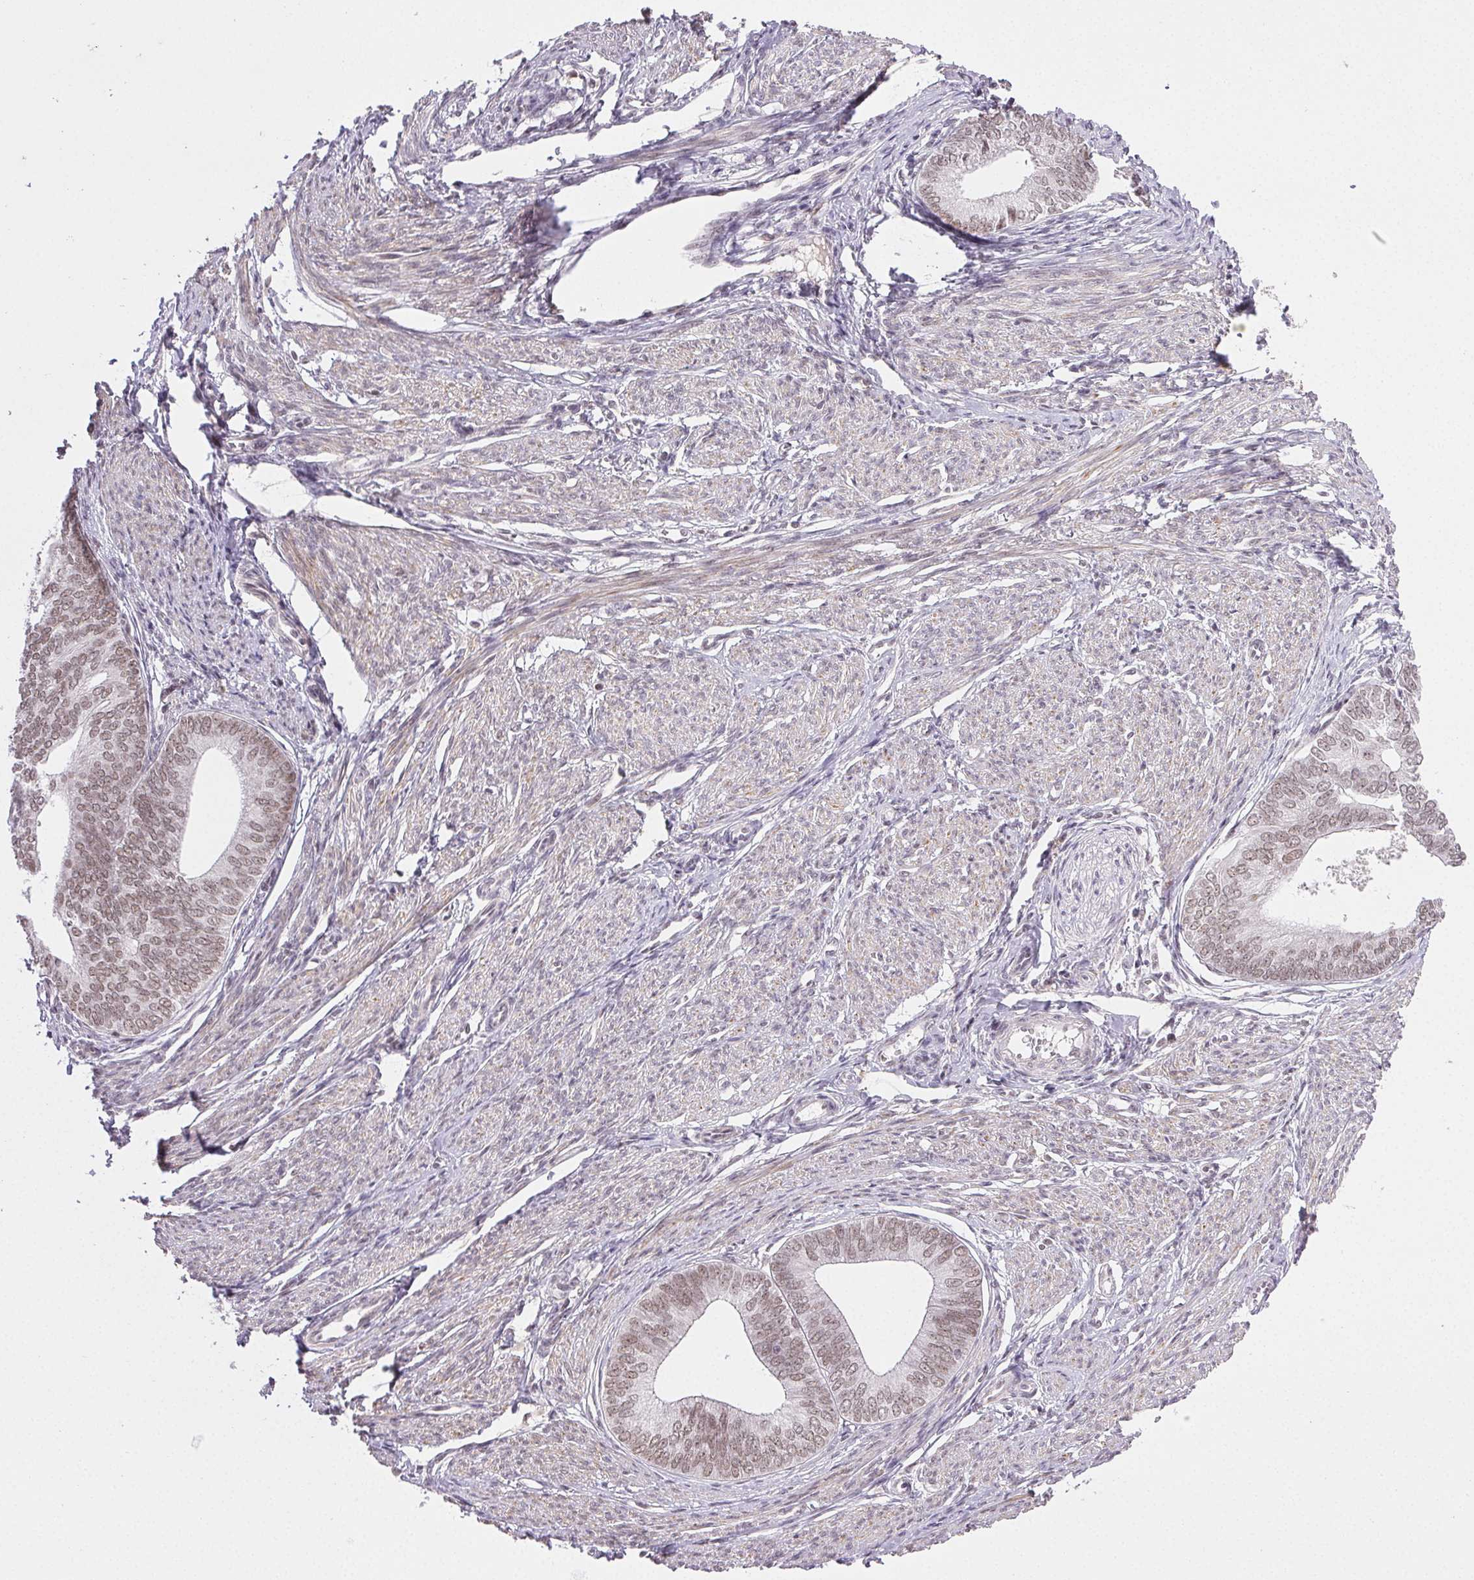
{"staining": {"intensity": "moderate", "quantity": ">75%", "location": "nuclear"}, "tissue": "endometrial cancer", "cell_type": "Tumor cells", "image_type": "cancer", "snomed": [{"axis": "morphology", "description": "Adenocarcinoma, NOS"}, {"axis": "topography", "description": "Endometrium"}], "caption": "There is medium levels of moderate nuclear positivity in tumor cells of adenocarcinoma (endometrial), as demonstrated by immunohistochemical staining (brown color).", "gene": "PRPF18", "patient": {"sex": "female", "age": 75}}